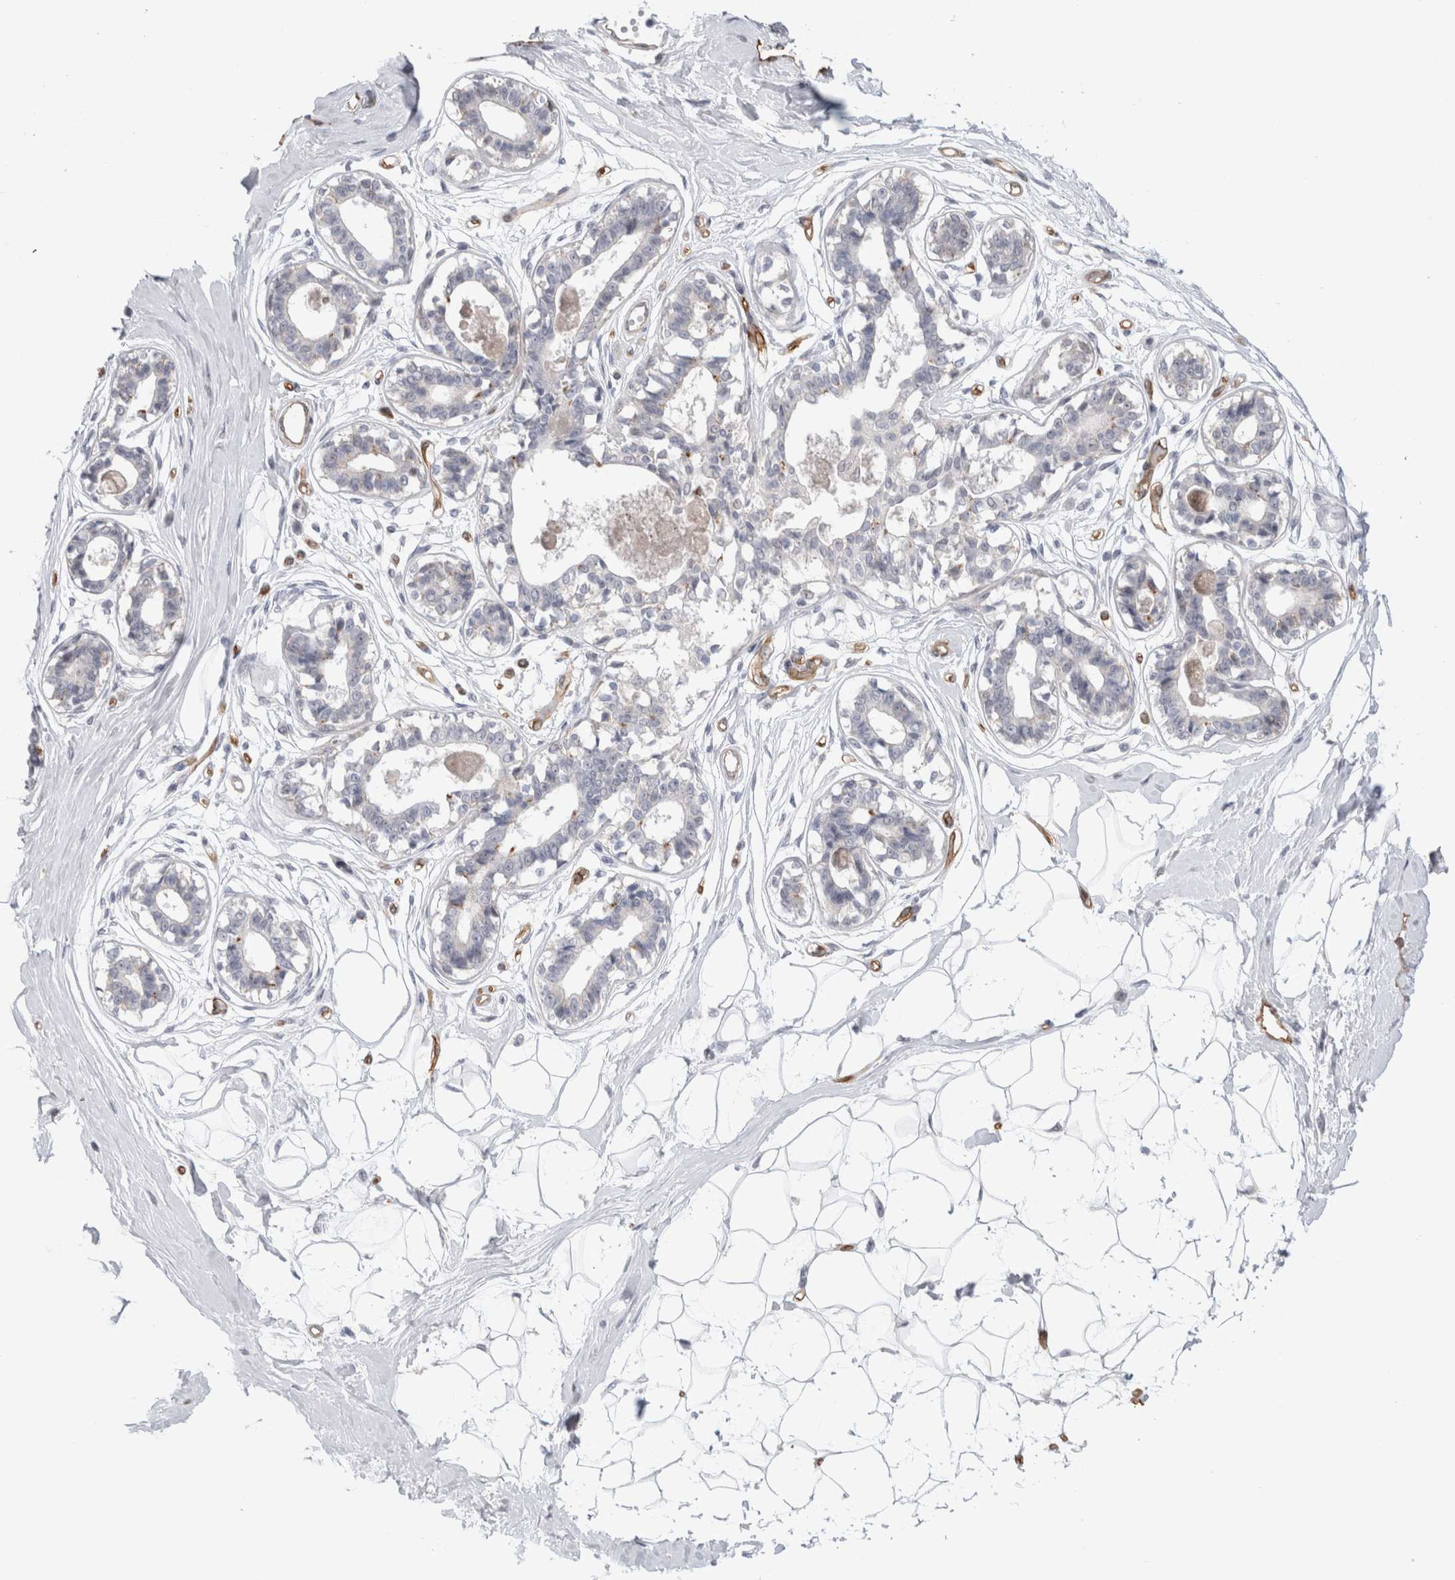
{"staining": {"intensity": "negative", "quantity": "none", "location": "none"}, "tissue": "breast", "cell_type": "Adipocytes", "image_type": "normal", "snomed": [{"axis": "morphology", "description": "Normal tissue, NOS"}, {"axis": "topography", "description": "Breast"}], "caption": "This is a photomicrograph of immunohistochemistry (IHC) staining of unremarkable breast, which shows no positivity in adipocytes.", "gene": "ANKMY1", "patient": {"sex": "female", "age": 45}}